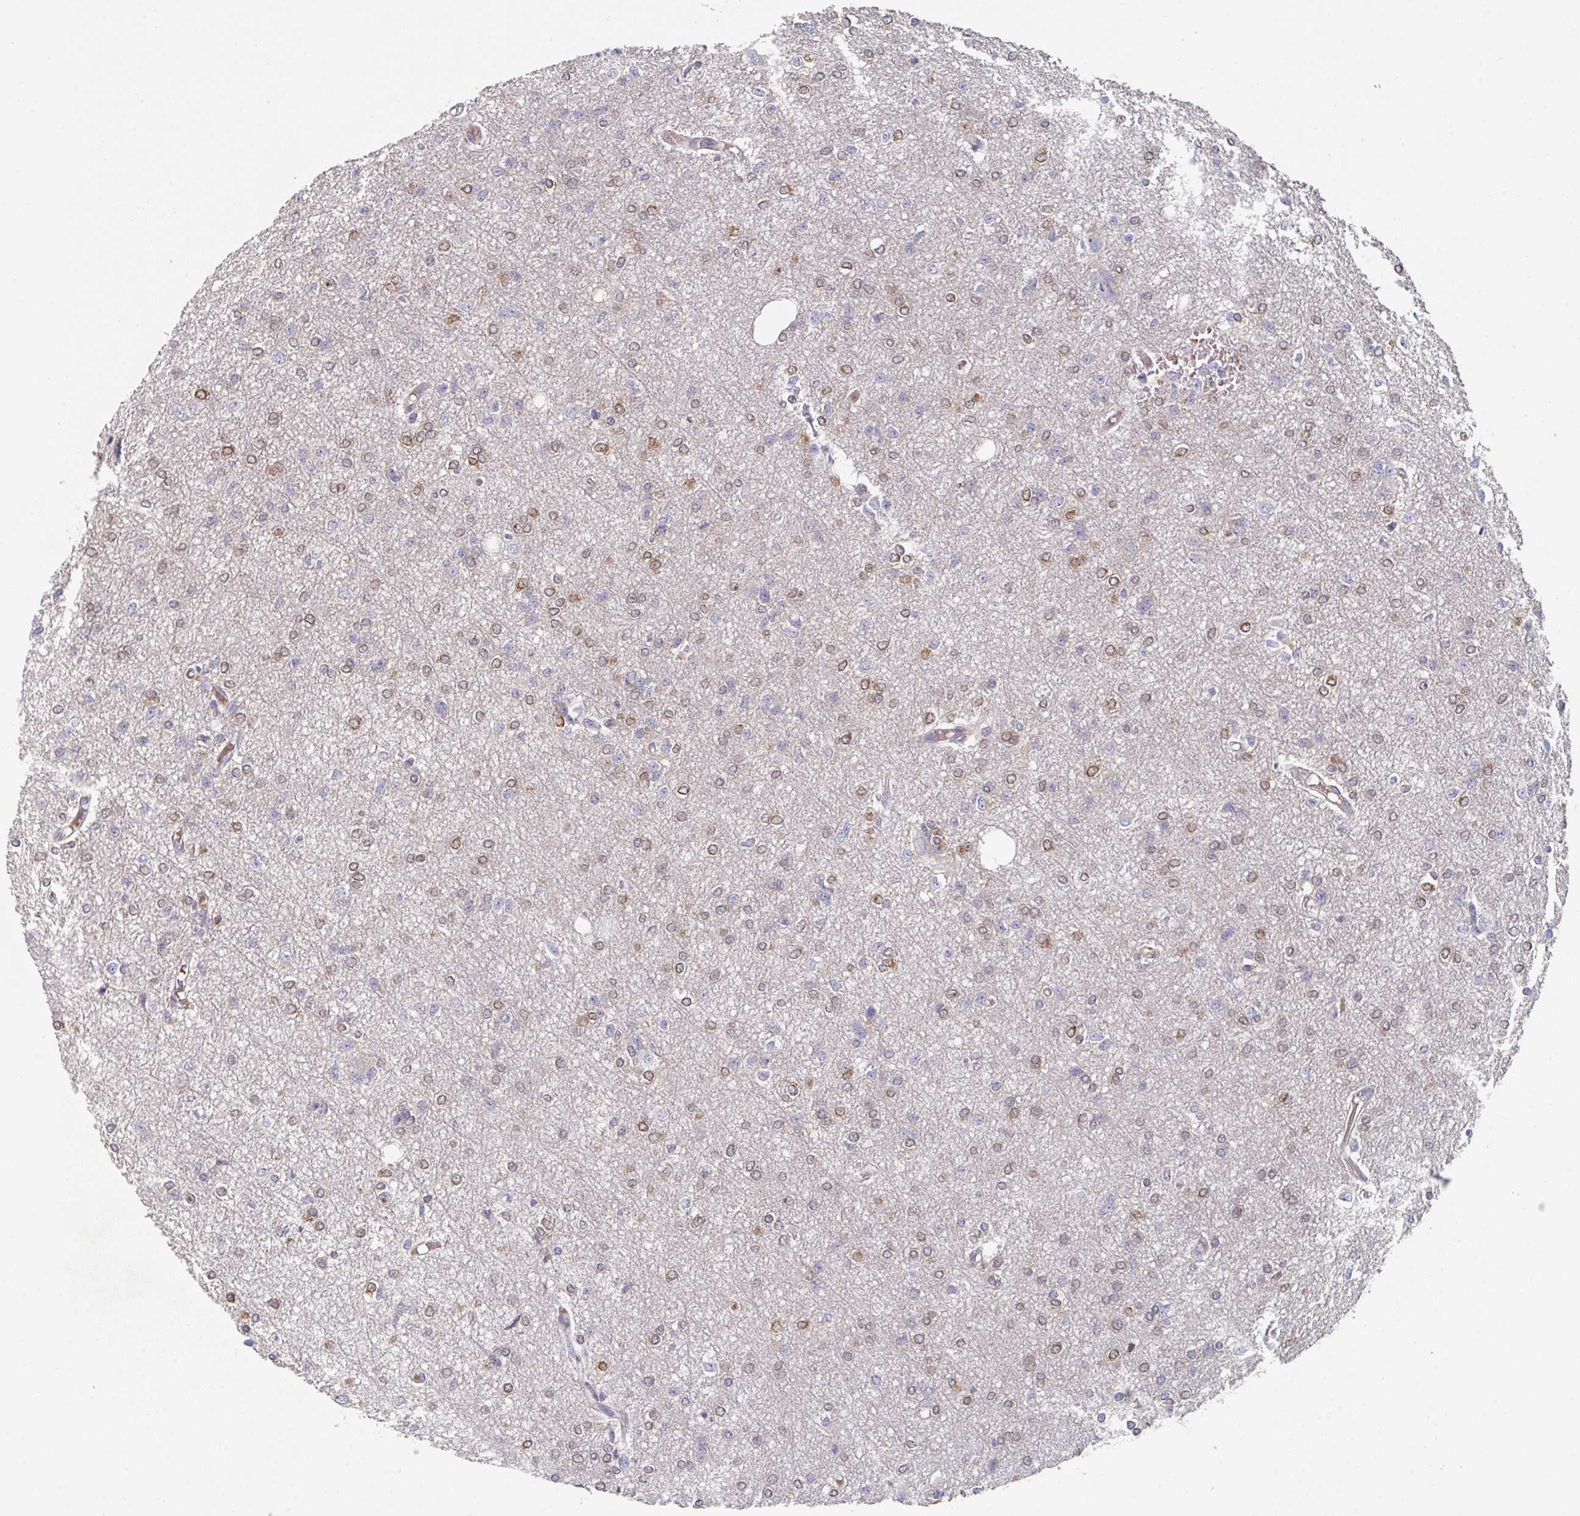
{"staining": {"intensity": "moderate", "quantity": "<25%", "location": "cytoplasmic/membranous"}, "tissue": "glioma", "cell_type": "Tumor cells", "image_type": "cancer", "snomed": [{"axis": "morphology", "description": "Glioma, malignant, Low grade"}, {"axis": "topography", "description": "Brain"}], "caption": "Immunohistochemical staining of human glioma demonstrates low levels of moderate cytoplasmic/membranous protein staining in about <25% of tumor cells.", "gene": "ELOVL1", "patient": {"sex": "male", "age": 26}}